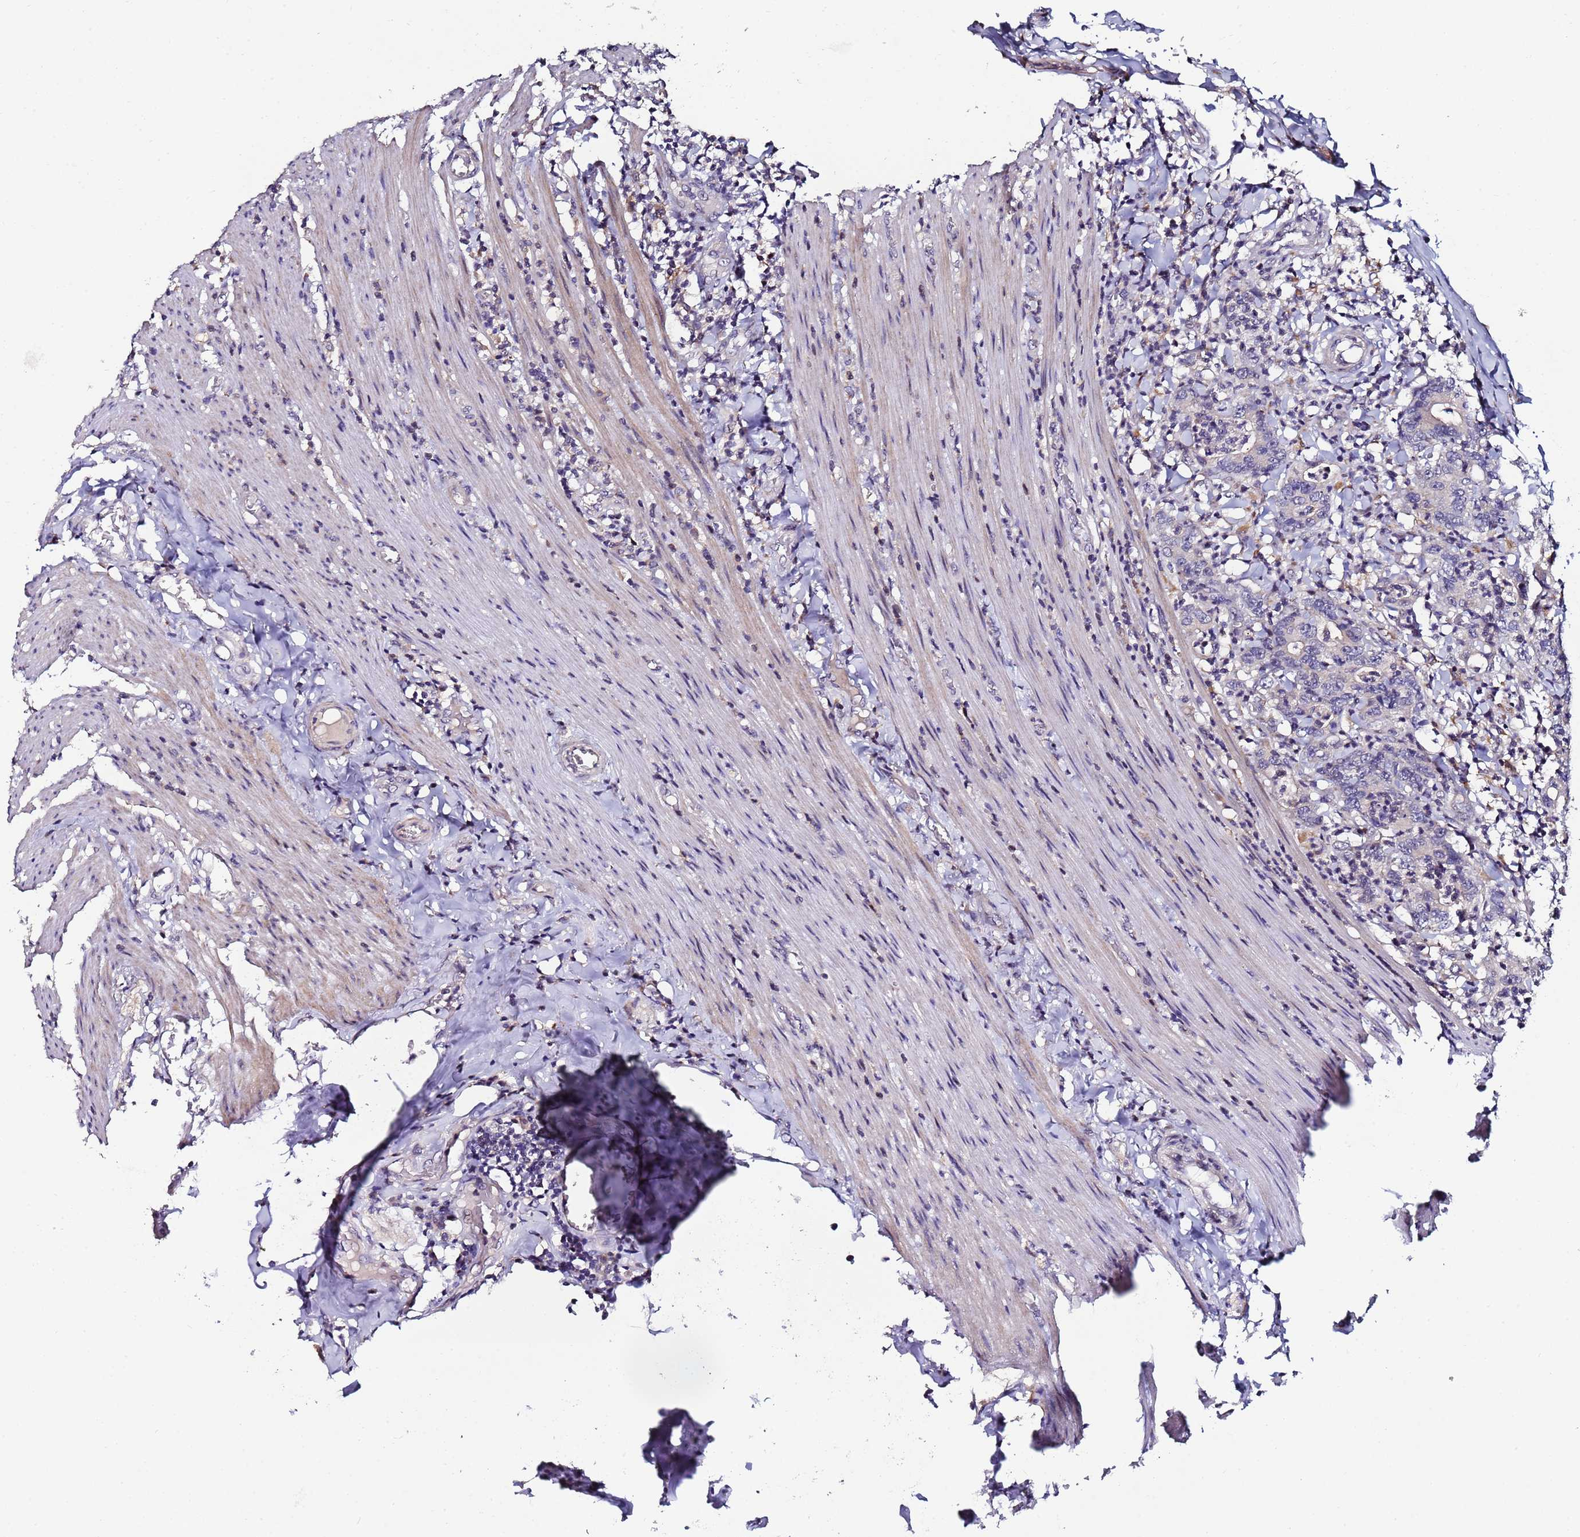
{"staining": {"intensity": "negative", "quantity": "none", "location": "none"}, "tissue": "colorectal cancer", "cell_type": "Tumor cells", "image_type": "cancer", "snomed": [{"axis": "morphology", "description": "Adenocarcinoma, NOS"}, {"axis": "topography", "description": "Colon"}], "caption": "Protein analysis of colorectal adenocarcinoma demonstrates no significant staining in tumor cells. (Stains: DAB (3,3'-diaminobenzidine) immunohistochemistry (IHC) with hematoxylin counter stain, Microscopy: brightfield microscopy at high magnification).", "gene": "KRI1", "patient": {"sex": "female", "age": 75}}